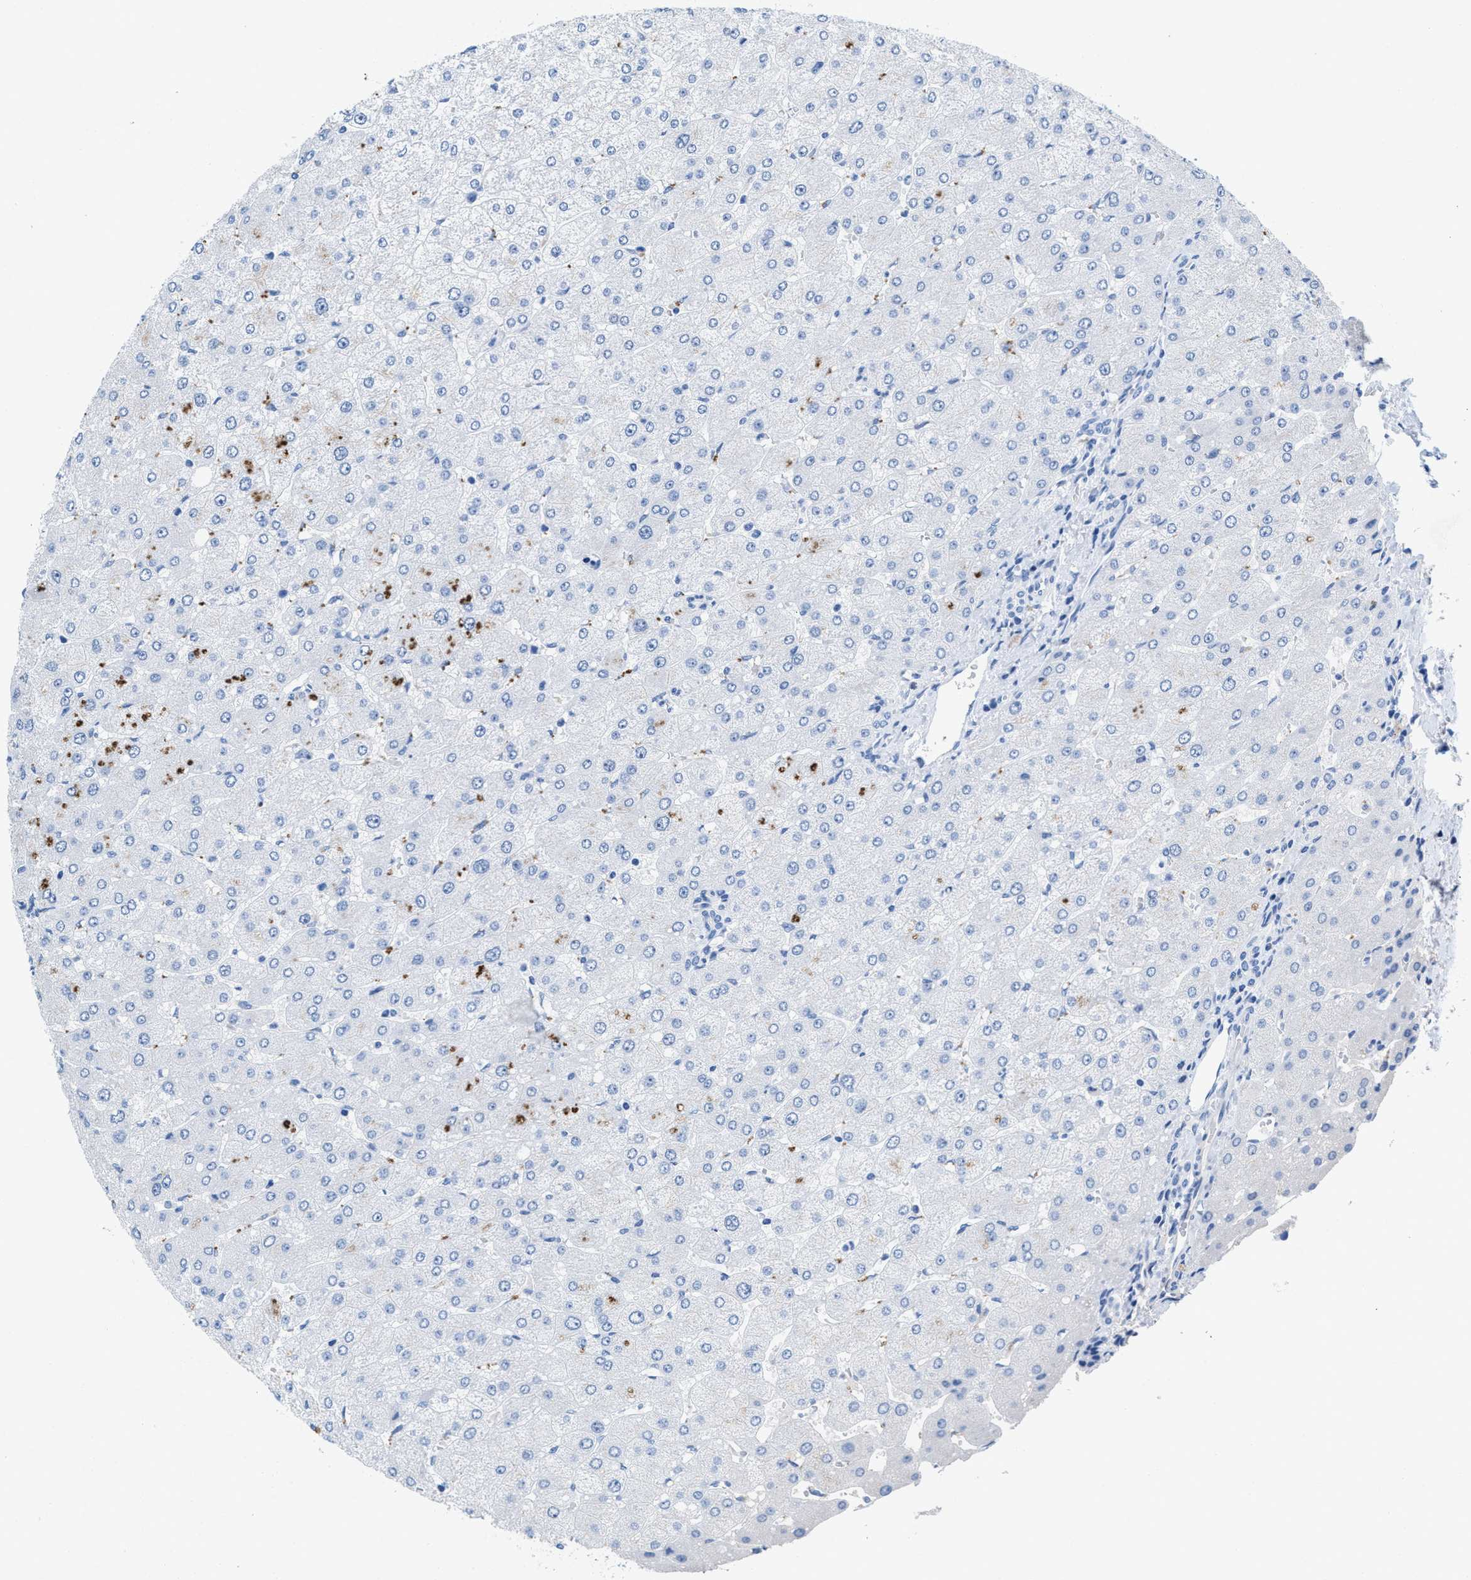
{"staining": {"intensity": "negative", "quantity": "none", "location": "none"}, "tissue": "liver", "cell_type": "Cholangiocytes", "image_type": "normal", "snomed": [{"axis": "morphology", "description": "Normal tissue, NOS"}, {"axis": "topography", "description": "Liver"}], "caption": "DAB immunohistochemical staining of unremarkable human liver shows no significant staining in cholangiocytes. The staining is performed using DAB (3,3'-diaminobenzidine) brown chromogen with nuclei counter-stained in using hematoxylin.", "gene": "SLFN13", "patient": {"sex": "male", "age": 55}}